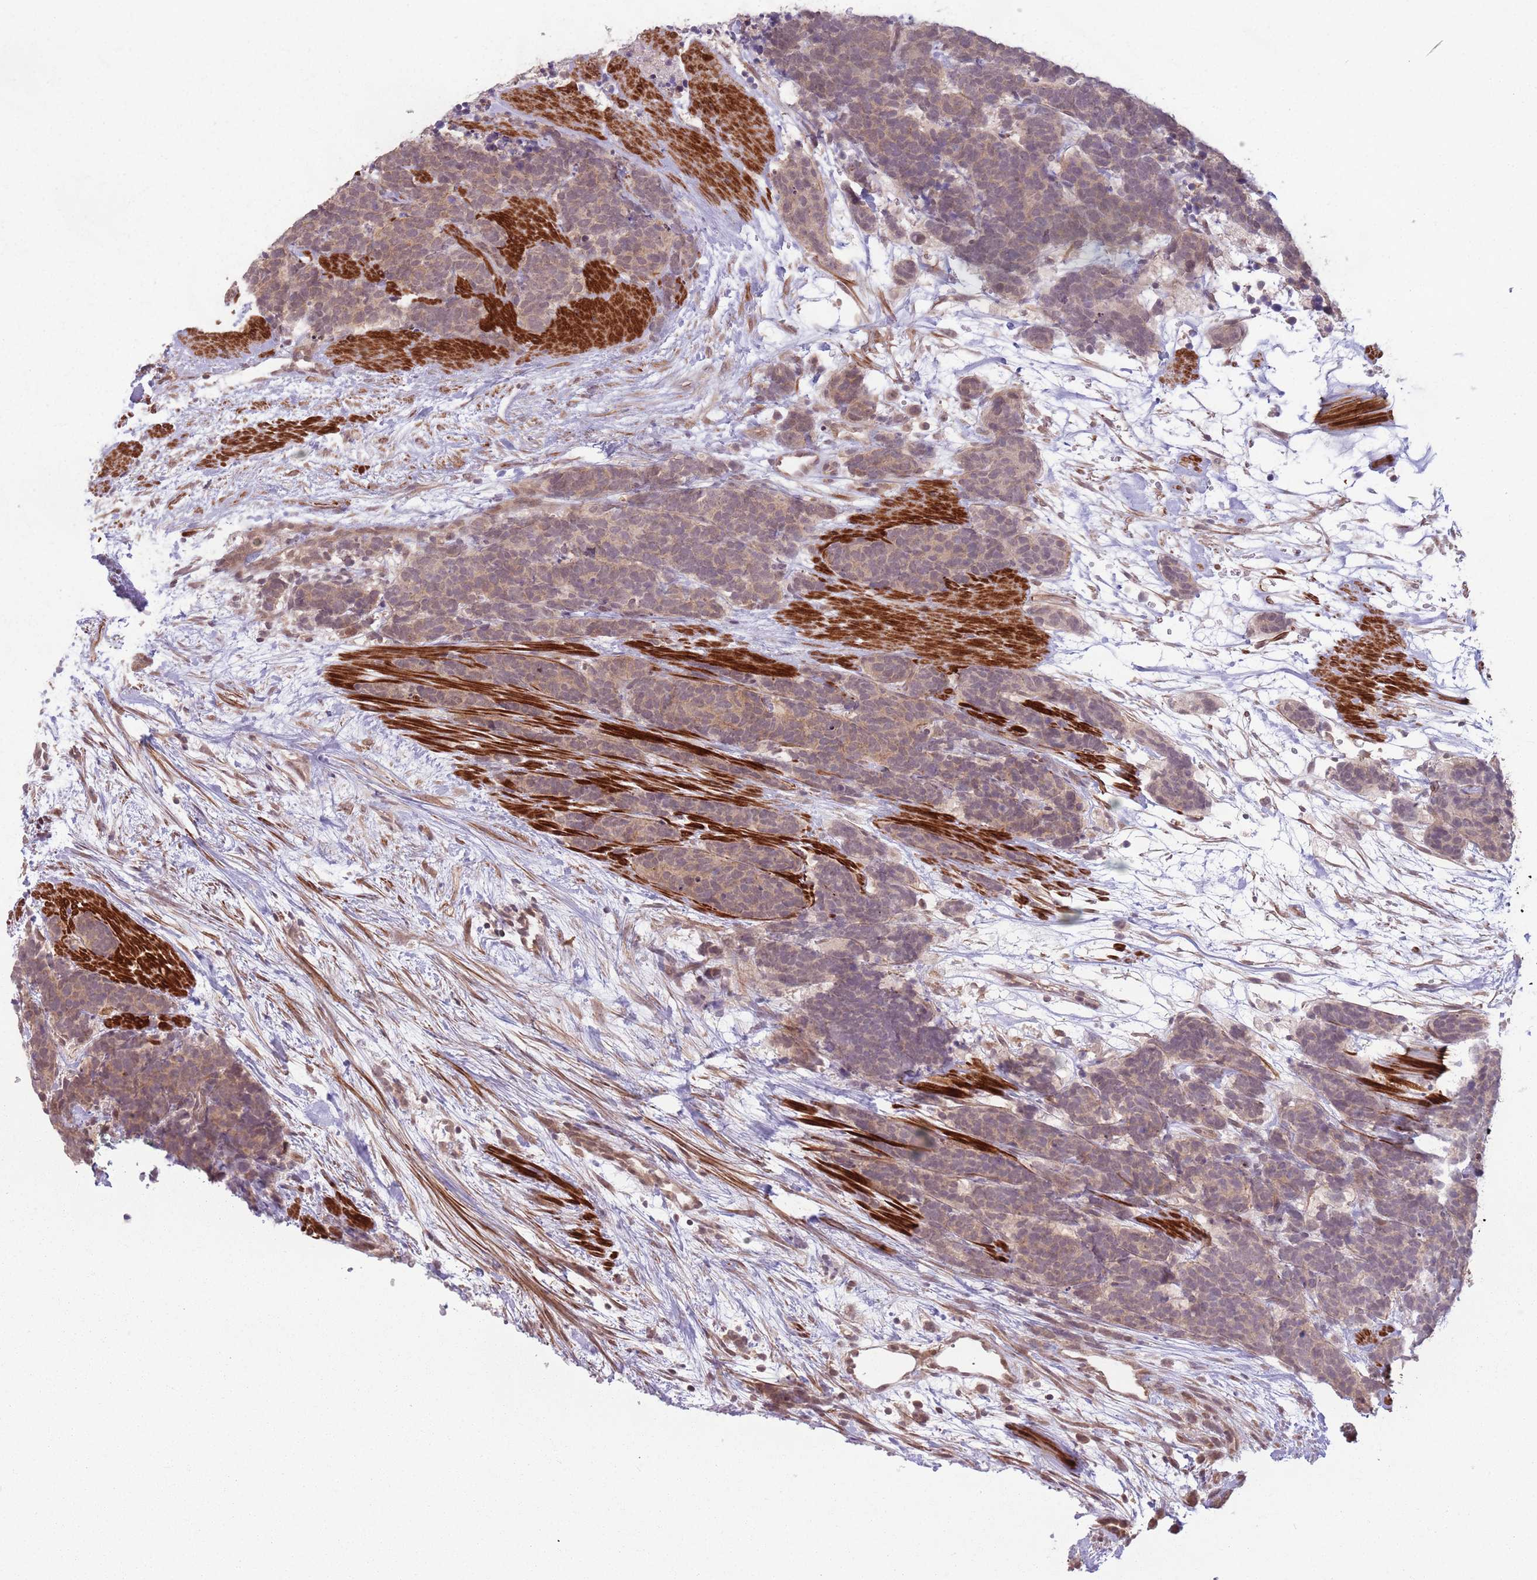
{"staining": {"intensity": "weak", "quantity": "25%-75%", "location": "cytoplasmic/membranous"}, "tissue": "carcinoid", "cell_type": "Tumor cells", "image_type": "cancer", "snomed": [{"axis": "morphology", "description": "Carcinoma, NOS"}, {"axis": "morphology", "description": "Carcinoid, malignant, NOS"}, {"axis": "topography", "description": "Prostate"}], "caption": "Immunohistochemistry micrograph of carcinoma stained for a protein (brown), which displays low levels of weak cytoplasmic/membranous positivity in about 25%-75% of tumor cells.", "gene": "CCDC154", "patient": {"sex": "male", "age": 57}}